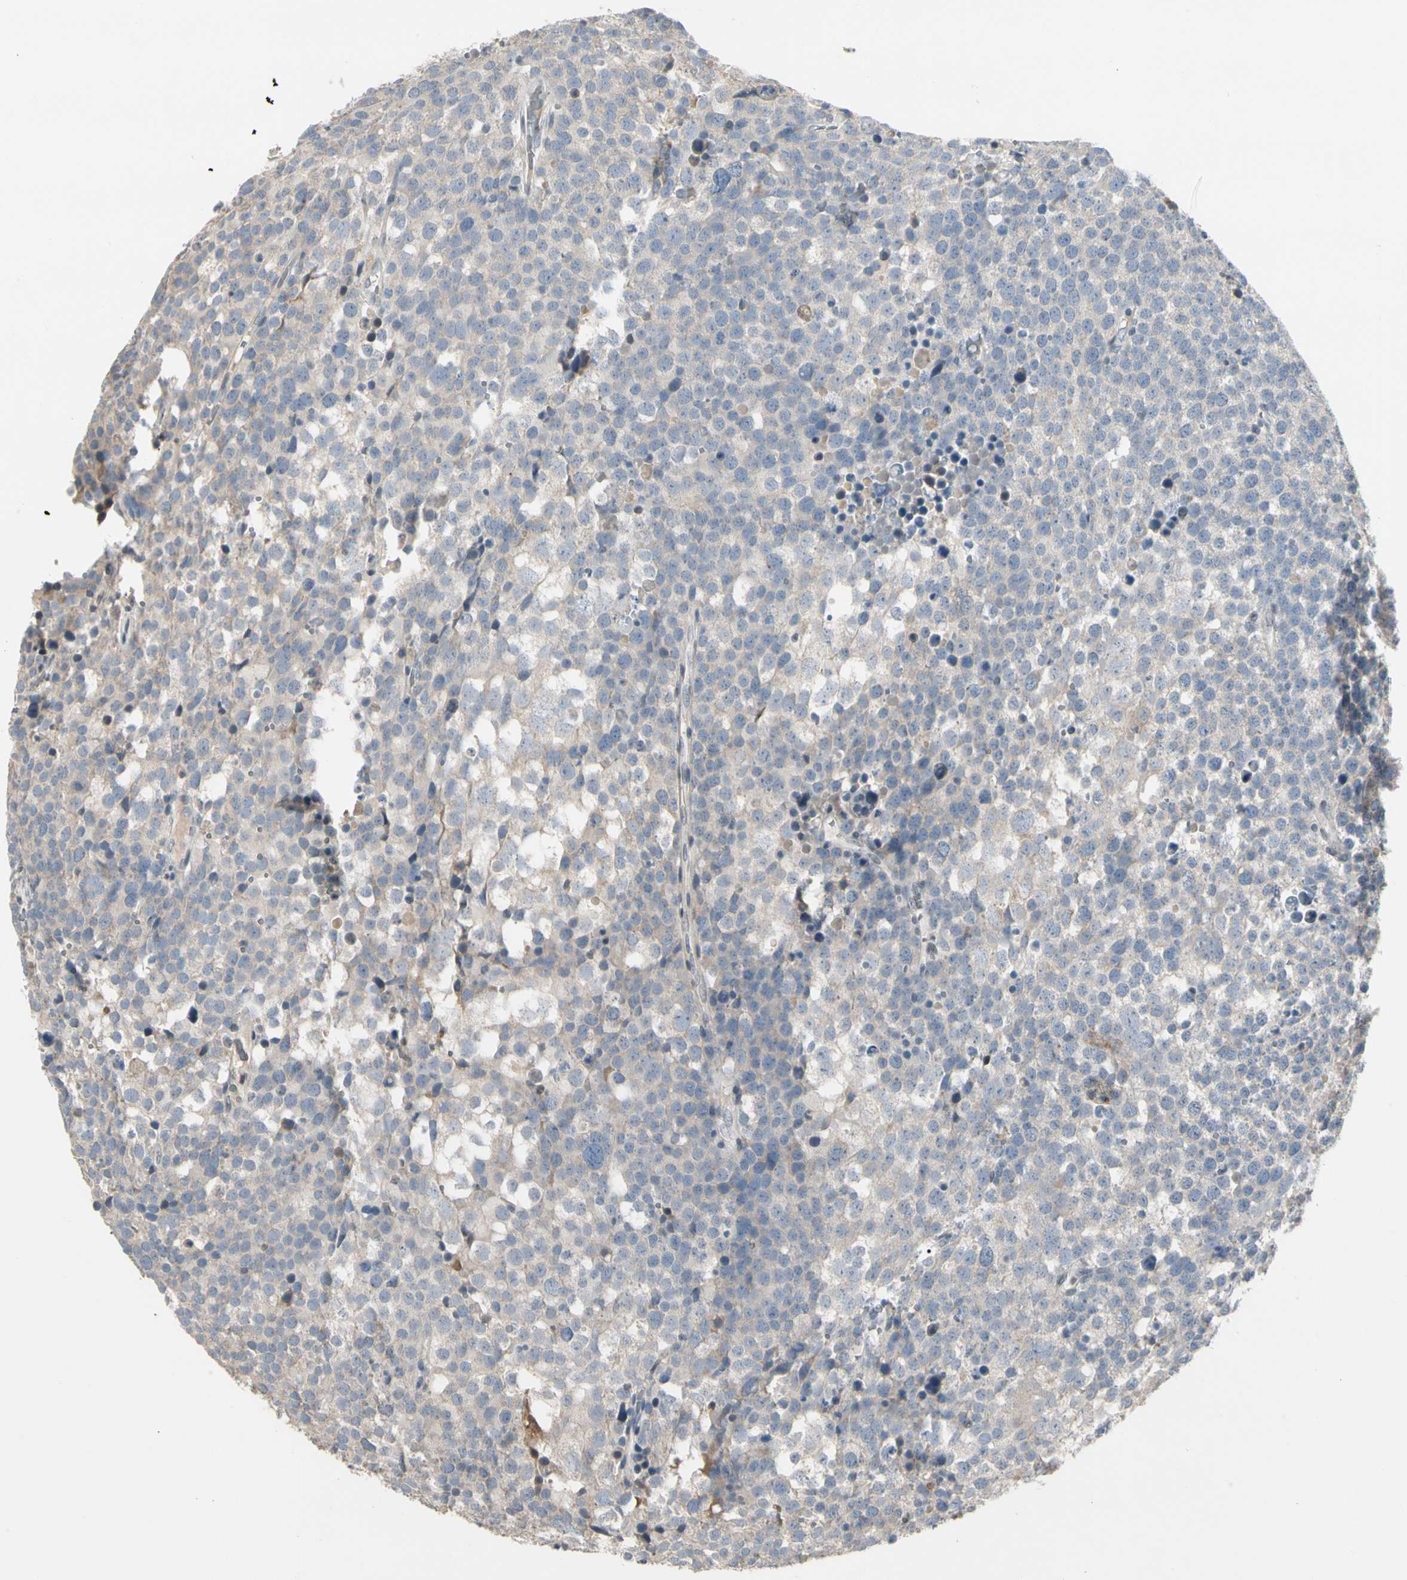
{"staining": {"intensity": "moderate", "quantity": "<25%", "location": "cytoplasmic/membranous"}, "tissue": "testis cancer", "cell_type": "Tumor cells", "image_type": "cancer", "snomed": [{"axis": "morphology", "description": "Seminoma, NOS"}, {"axis": "topography", "description": "Testis"}], "caption": "Immunohistochemistry (IHC) (DAB (3,3'-diaminobenzidine)) staining of human testis cancer (seminoma) exhibits moderate cytoplasmic/membranous protein expression in approximately <25% of tumor cells.", "gene": "GREM1", "patient": {"sex": "male", "age": 71}}